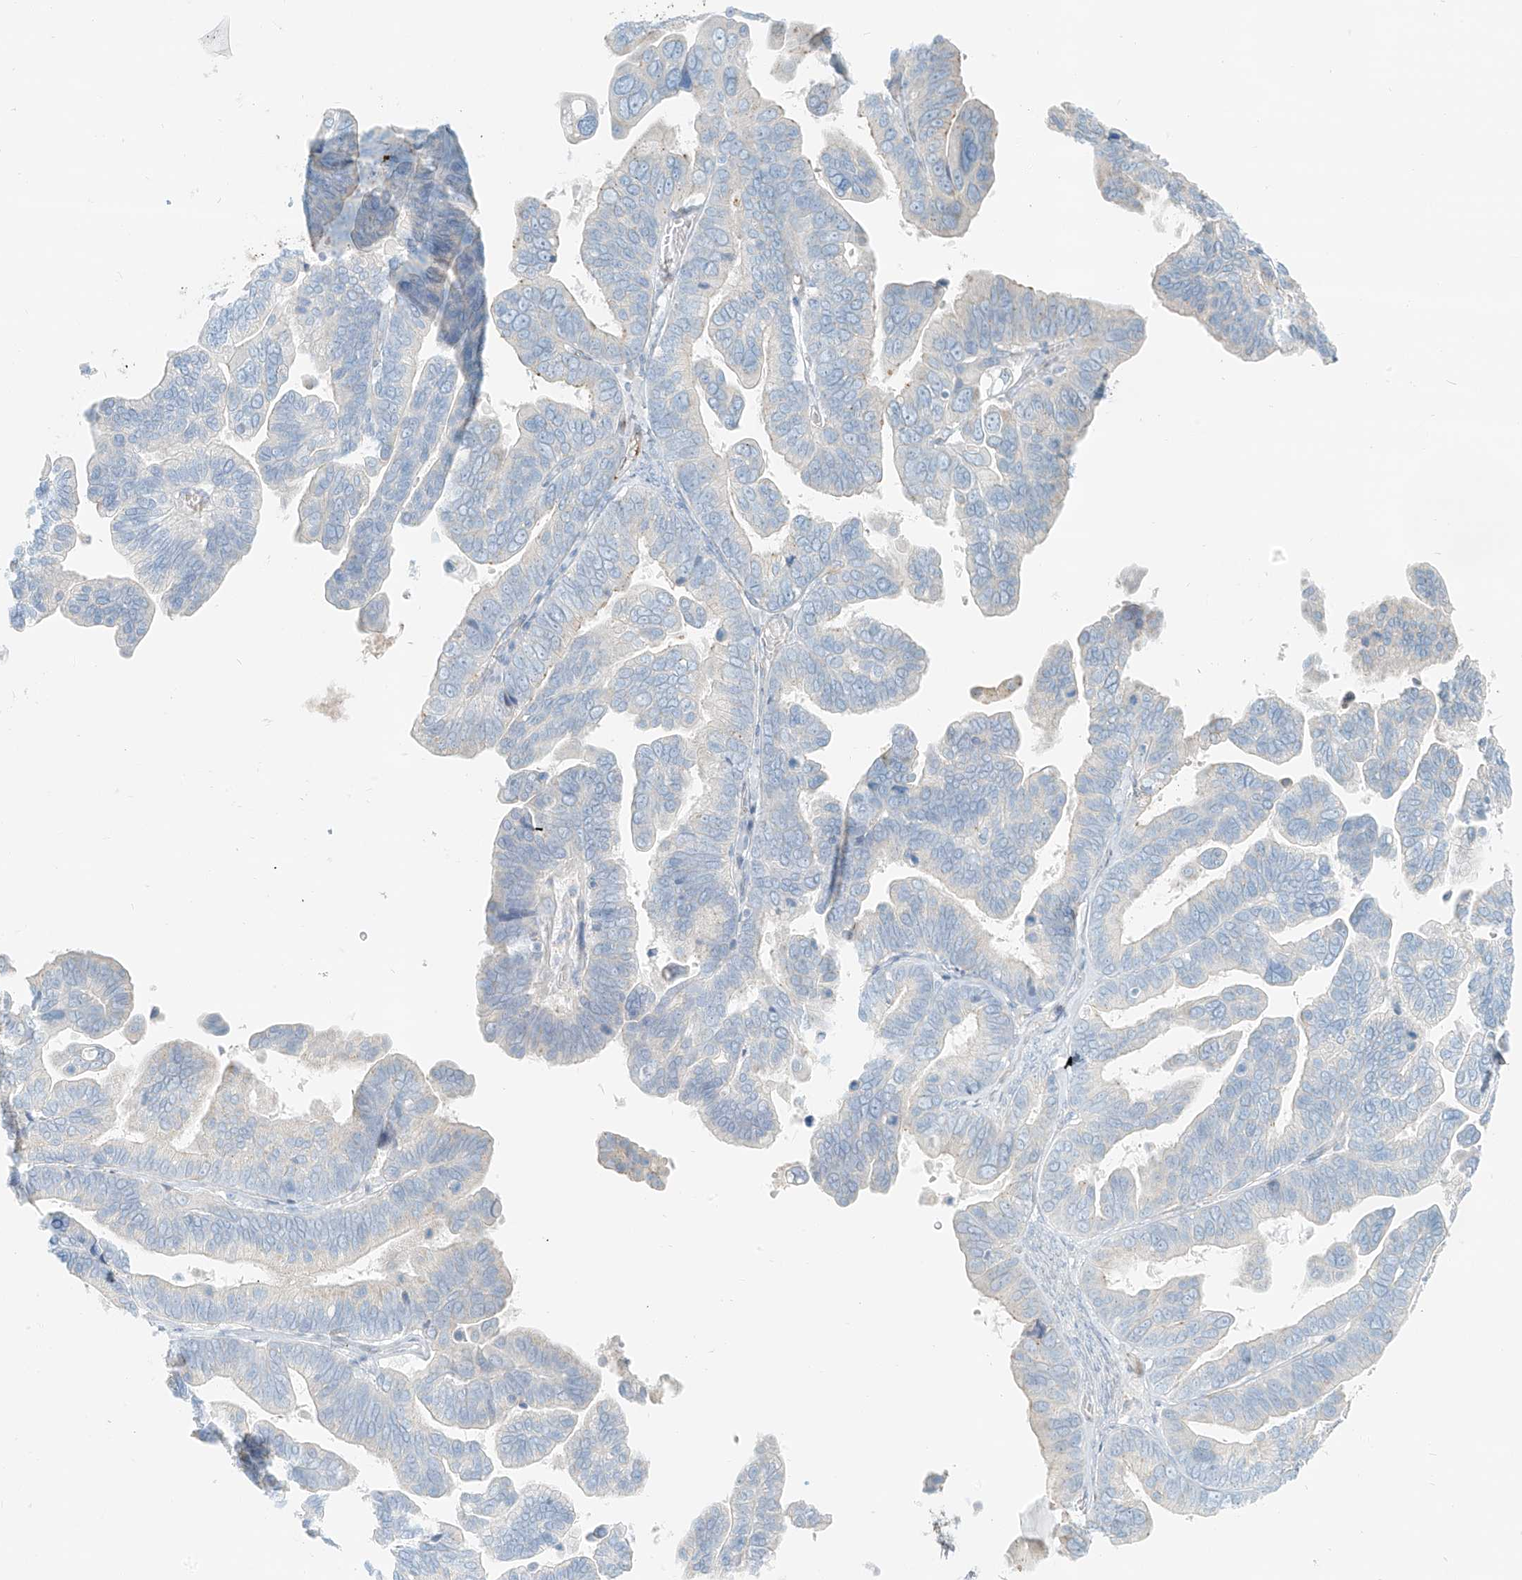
{"staining": {"intensity": "negative", "quantity": "none", "location": "none"}, "tissue": "ovarian cancer", "cell_type": "Tumor cells", "image_type": "cancer", "snomed": [{"axis": "morphology", "description": "Cystadenocarcinoma, serous, NOS"}, {"axis": "topography", "description": "Ovary"}], "caption": "An image of human ovarian serous cystadenocarcinoma is negative for staining in tumor cells.", "gene": "SMCP", "patient": {"sex": "female", "age": 56}}